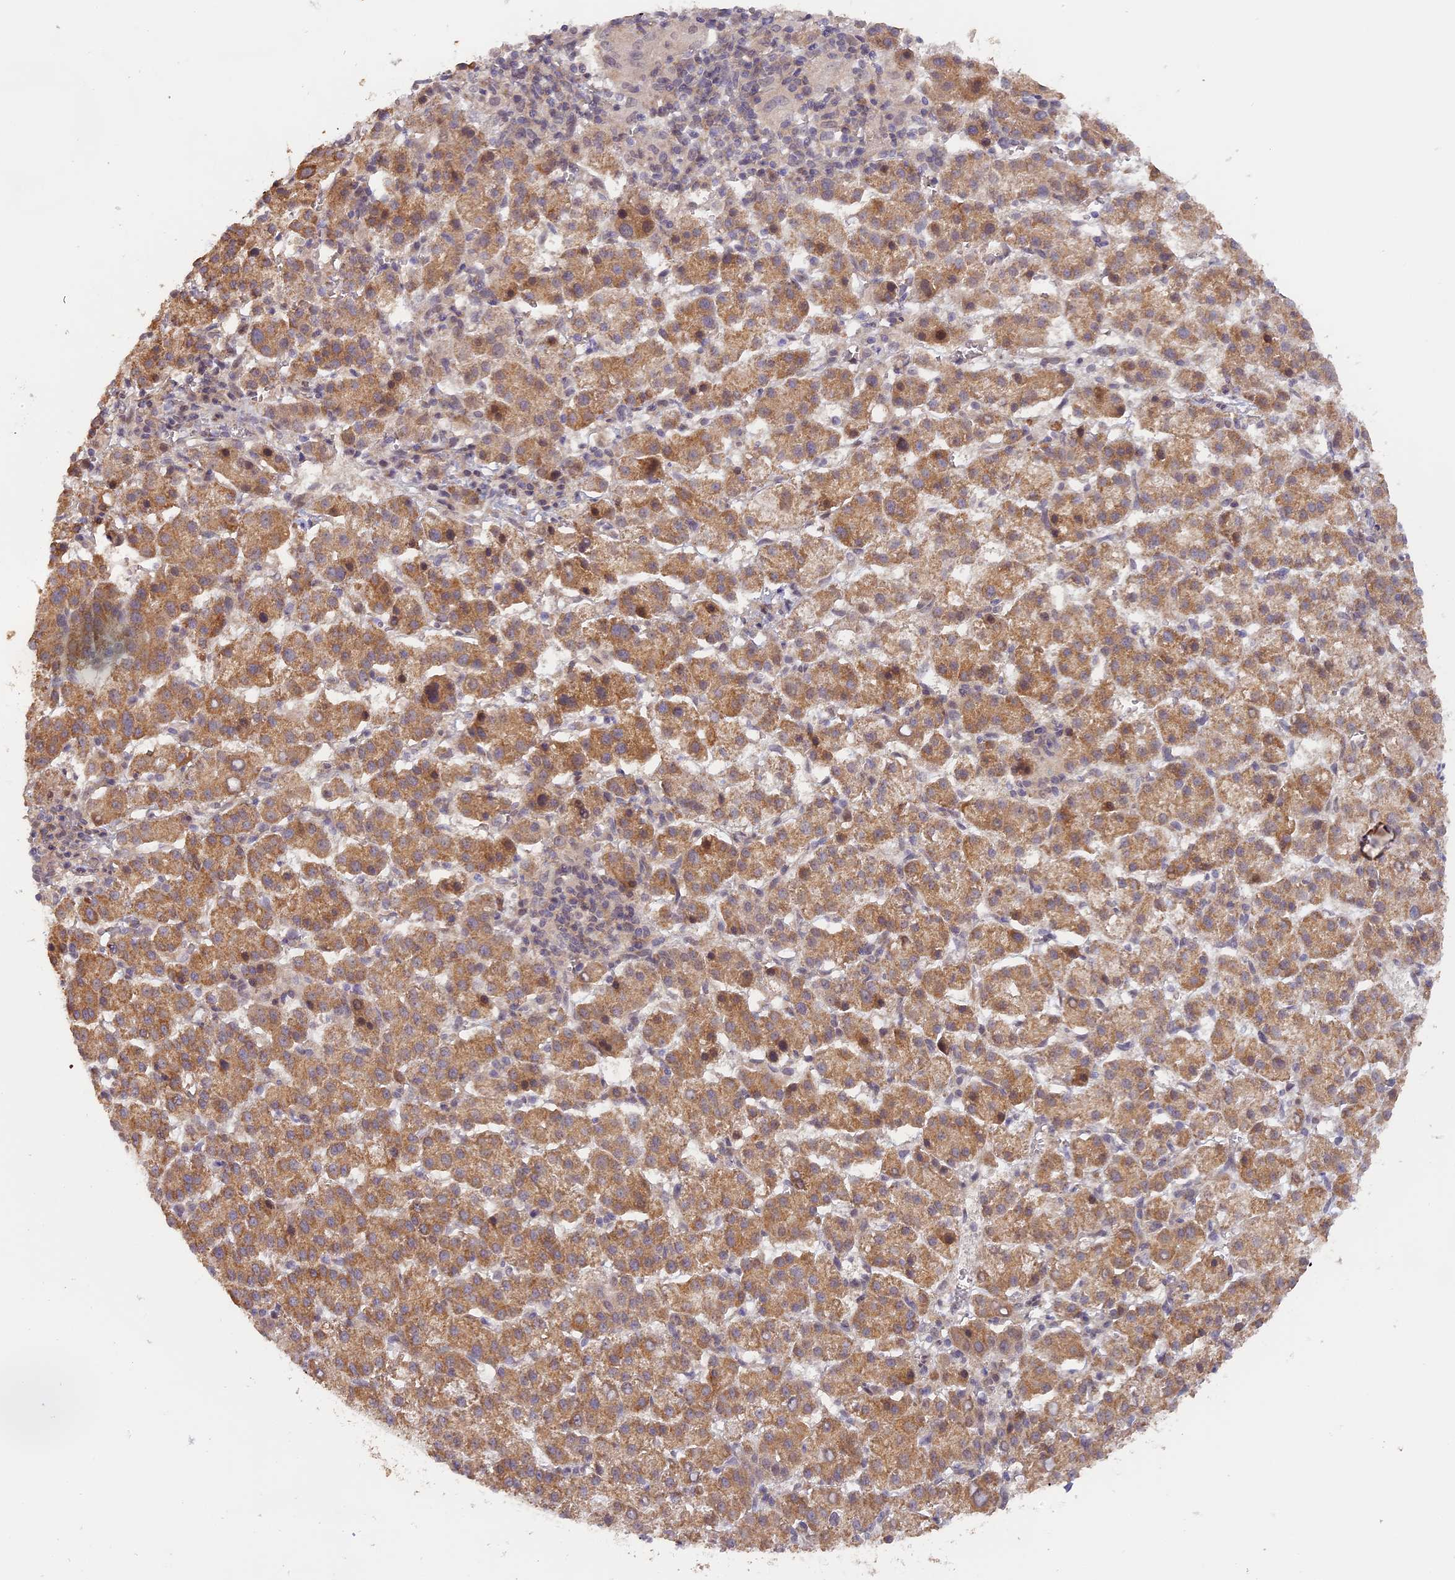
{"staining": {"intensity": "moderate", "quantity": ">75%", "location": "cytoplasmic/membranous"}, "tissue": "liver cancer", "cell_type": "Tumor cells", "image_type": "cancer", "snomed": [{"axis": "morphology", "description": "Carcinoma, Hepatocellular, NOS"}, {"axis": "topography", "description": "Liver"}], "caption": "Liver cancer (hepatocellular carcinoma) stained with DAB (3,3'-diaminobenzidine) immunohistochemistry shows medium levels of moderate cytoplasmic/membranous expression in approximately >75% of tumor cells.", "gene": "MYBL2", "patient": {"sex": "female", "age": 58}}